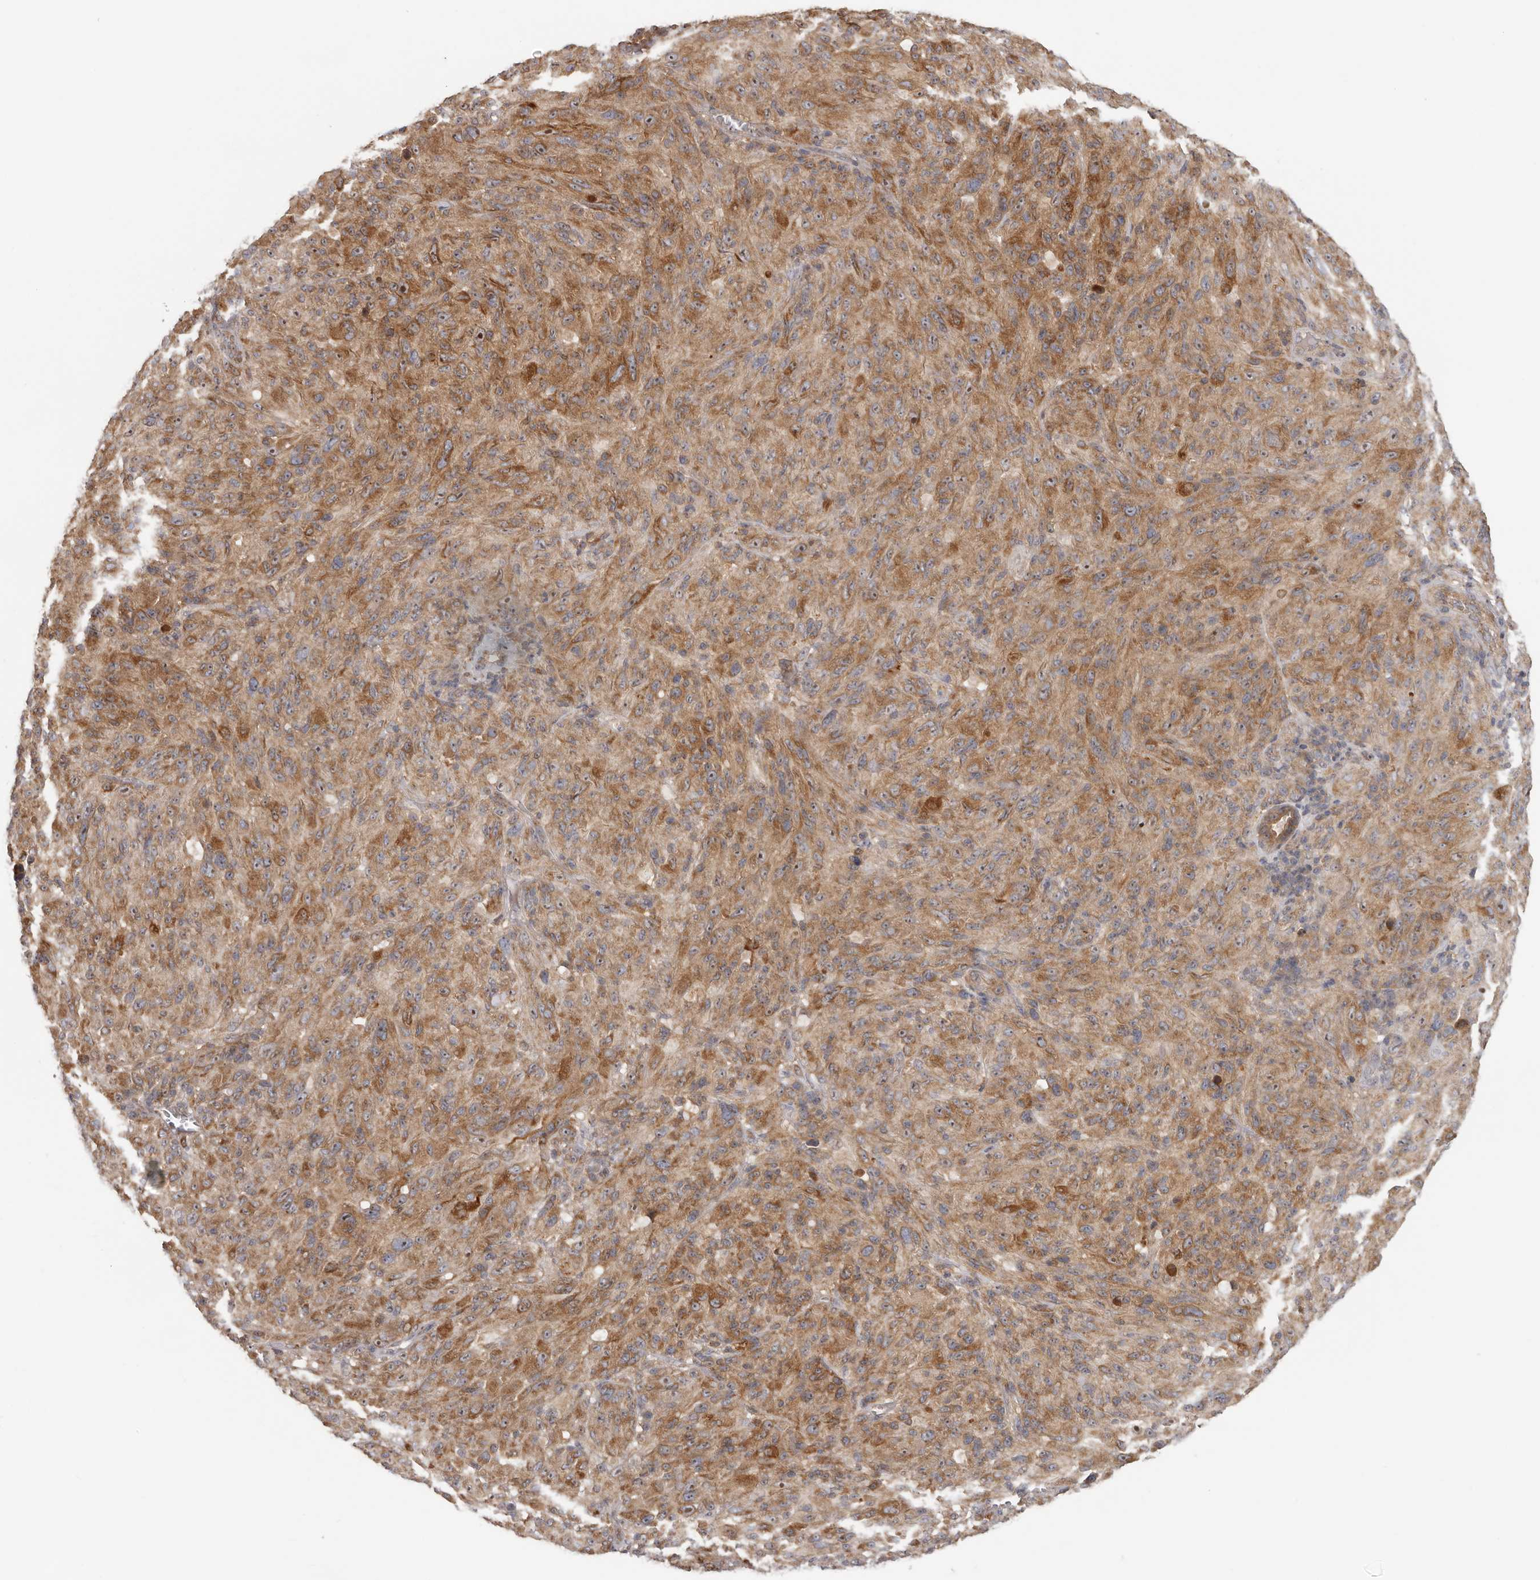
{"staining": {"intensity": "moderate", "quantity": ">75%", "location": "cytoplasmic/membranous,nuclear"}, "tissue": "melanoma", "cell_type": "Tumor cells", "image_type": "cancer", "snomed": [{"axis": "morphology", "description": "Malignant melanoma, NOS"}, {"axis": "topography", "description": "Skin of head"}], "caption": "A brown stain labels moderate cytoplasmic/membranous and nuclear expression of a protein in human melanoma tumor cells. (DAB (3,3'-diaminobenzidine) IHC with brightfield microscopy, high magnification).", "gene": "HINT3", "patient": {"sex": "male", "age": 96}}